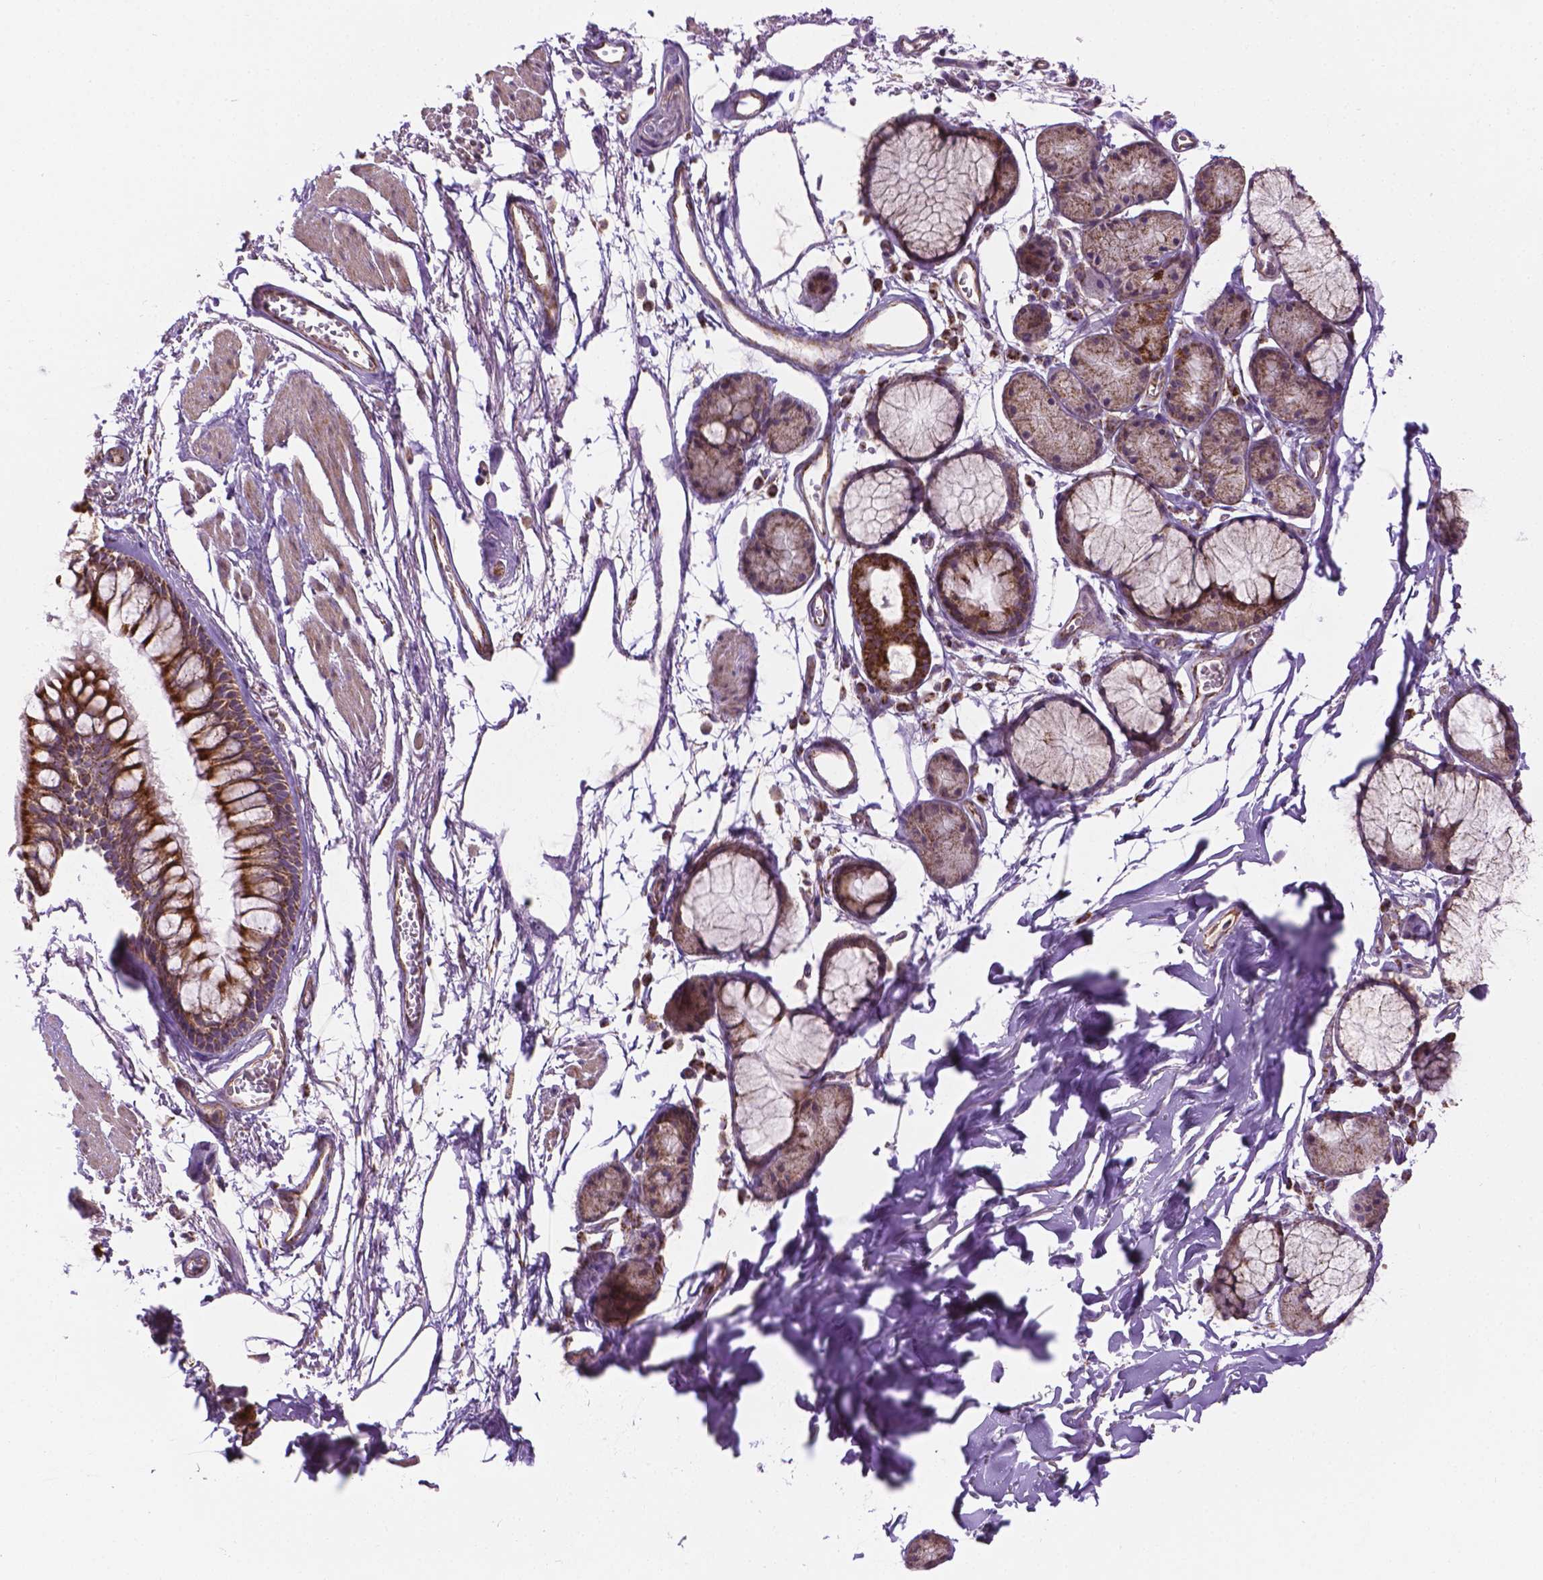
{"staining": {"intensity": "moderate", "quantity": ">75%", "location": "cytoplasmic/membranous"}, "tissue": "adipose tissue", "cell_type": "Adipocytes", "image_type": "normal", "snomed": [{"axis": "morphology", "description": "Normal tissue, NOS"}, {"axis": "topography", "description": "Cartilage tissue"}, {"axis": "topography", "description": "Bronchus"}], "caption": "Immunohistochemical staining of unremarkable adipose tissue exhibits >75% levels of moderate cytoplasmic/membranous protein positivity in about >75% of adipocytes.", "gene": "PIBF1", "patient": {"sex": "female", "age": 79}}